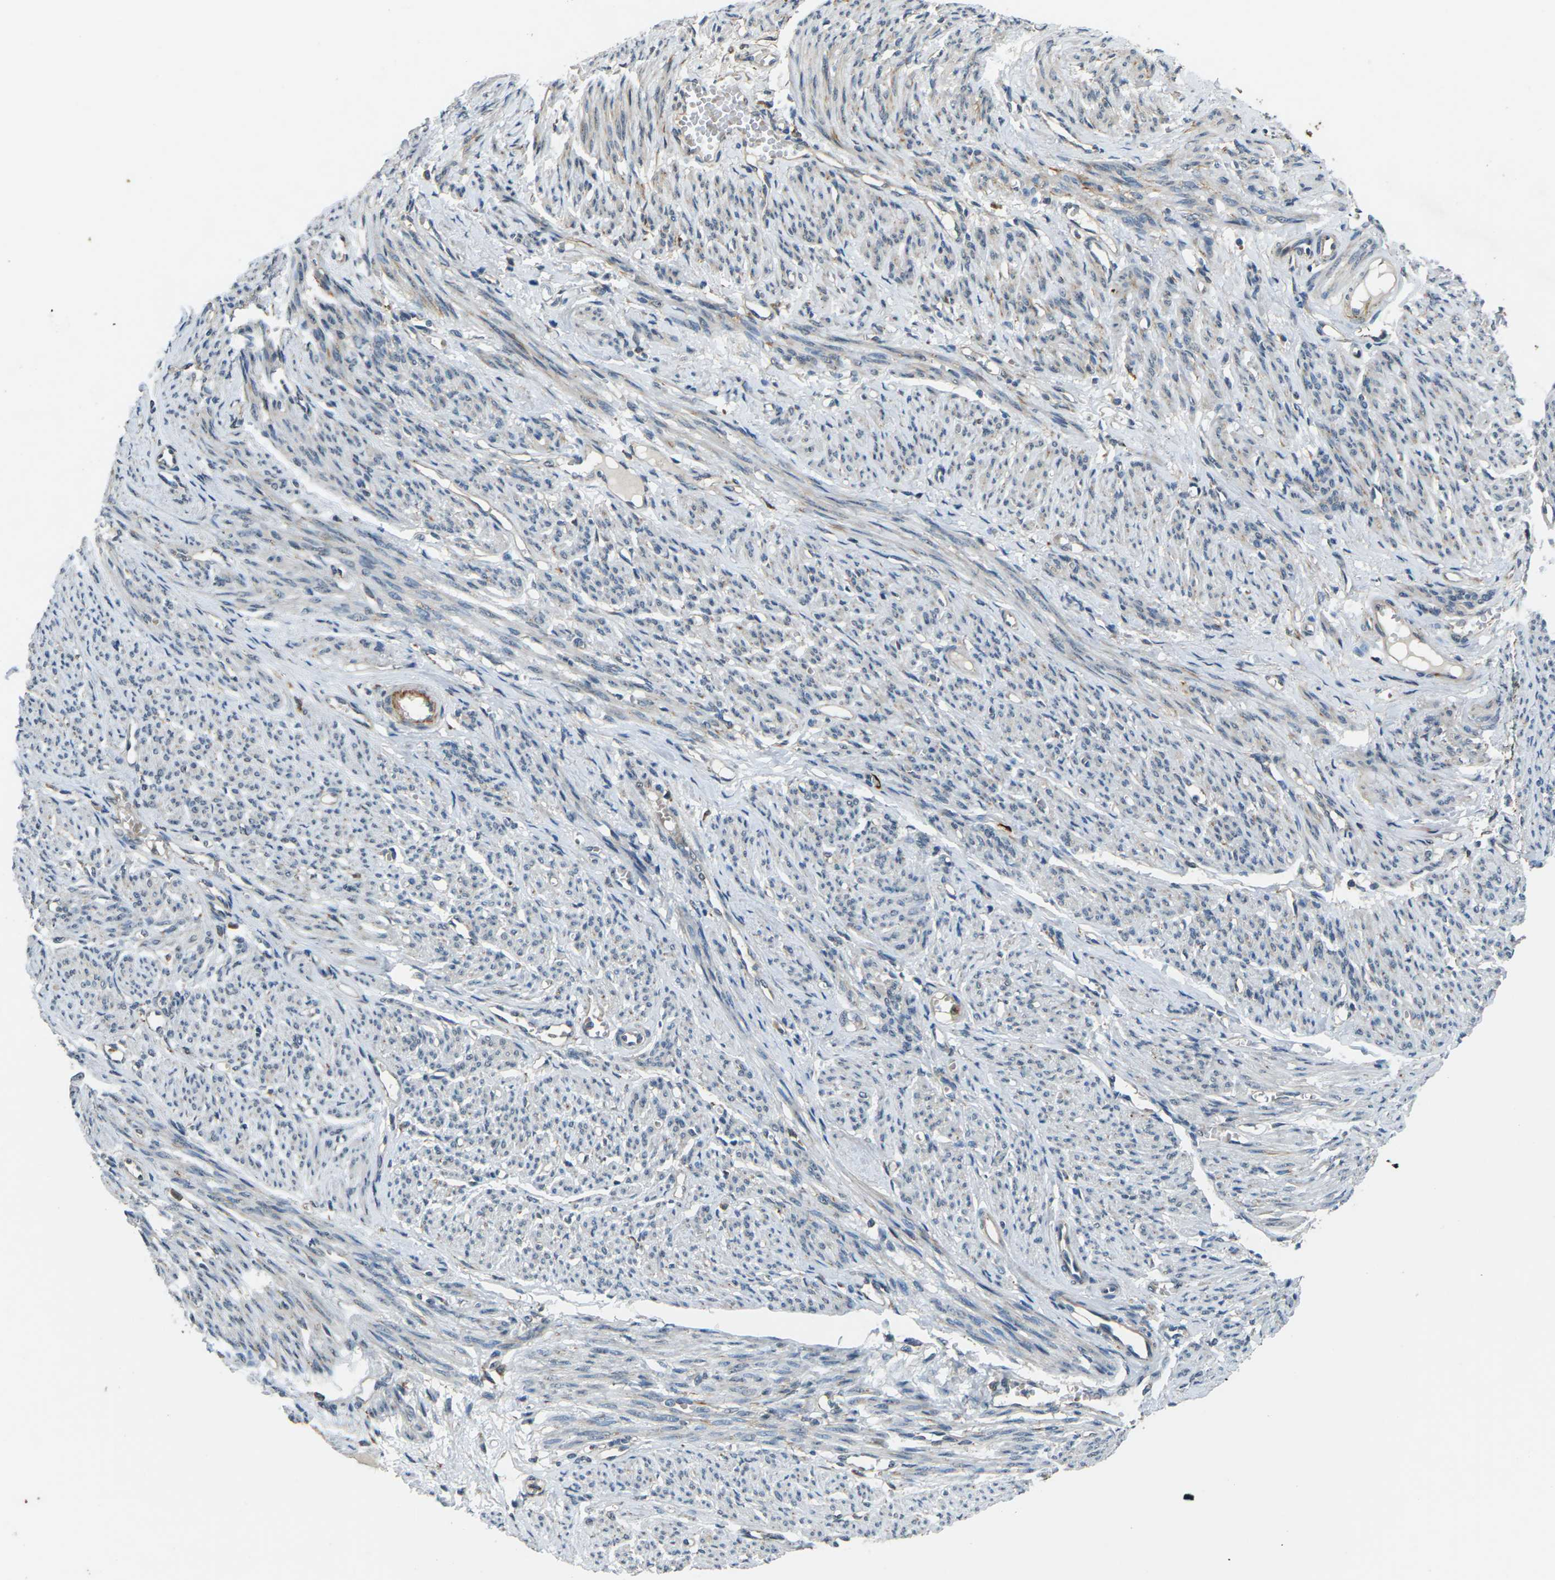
{"staining": {"intensity": "weak", "quantity": "<25%", "location": "cytoplasmic/membranous"}, "tissue": "smooth muscle", "cell_type": "Smooth muscle cells", "image_type": "normal", "snomed": [{"axis": "morphology", "description": "Normal tissue, NOS"}, {"axis": "topography", "description": "Smooth muscle"}], "caption": "Smooth muscle cells show no significant expression in benign smooth muscle. (Immunohistochemistry (ihc), brightfield microscopy, high magnification).", "gene": "SLC31A2", "patient": {"sex": "female", "age": 65}}